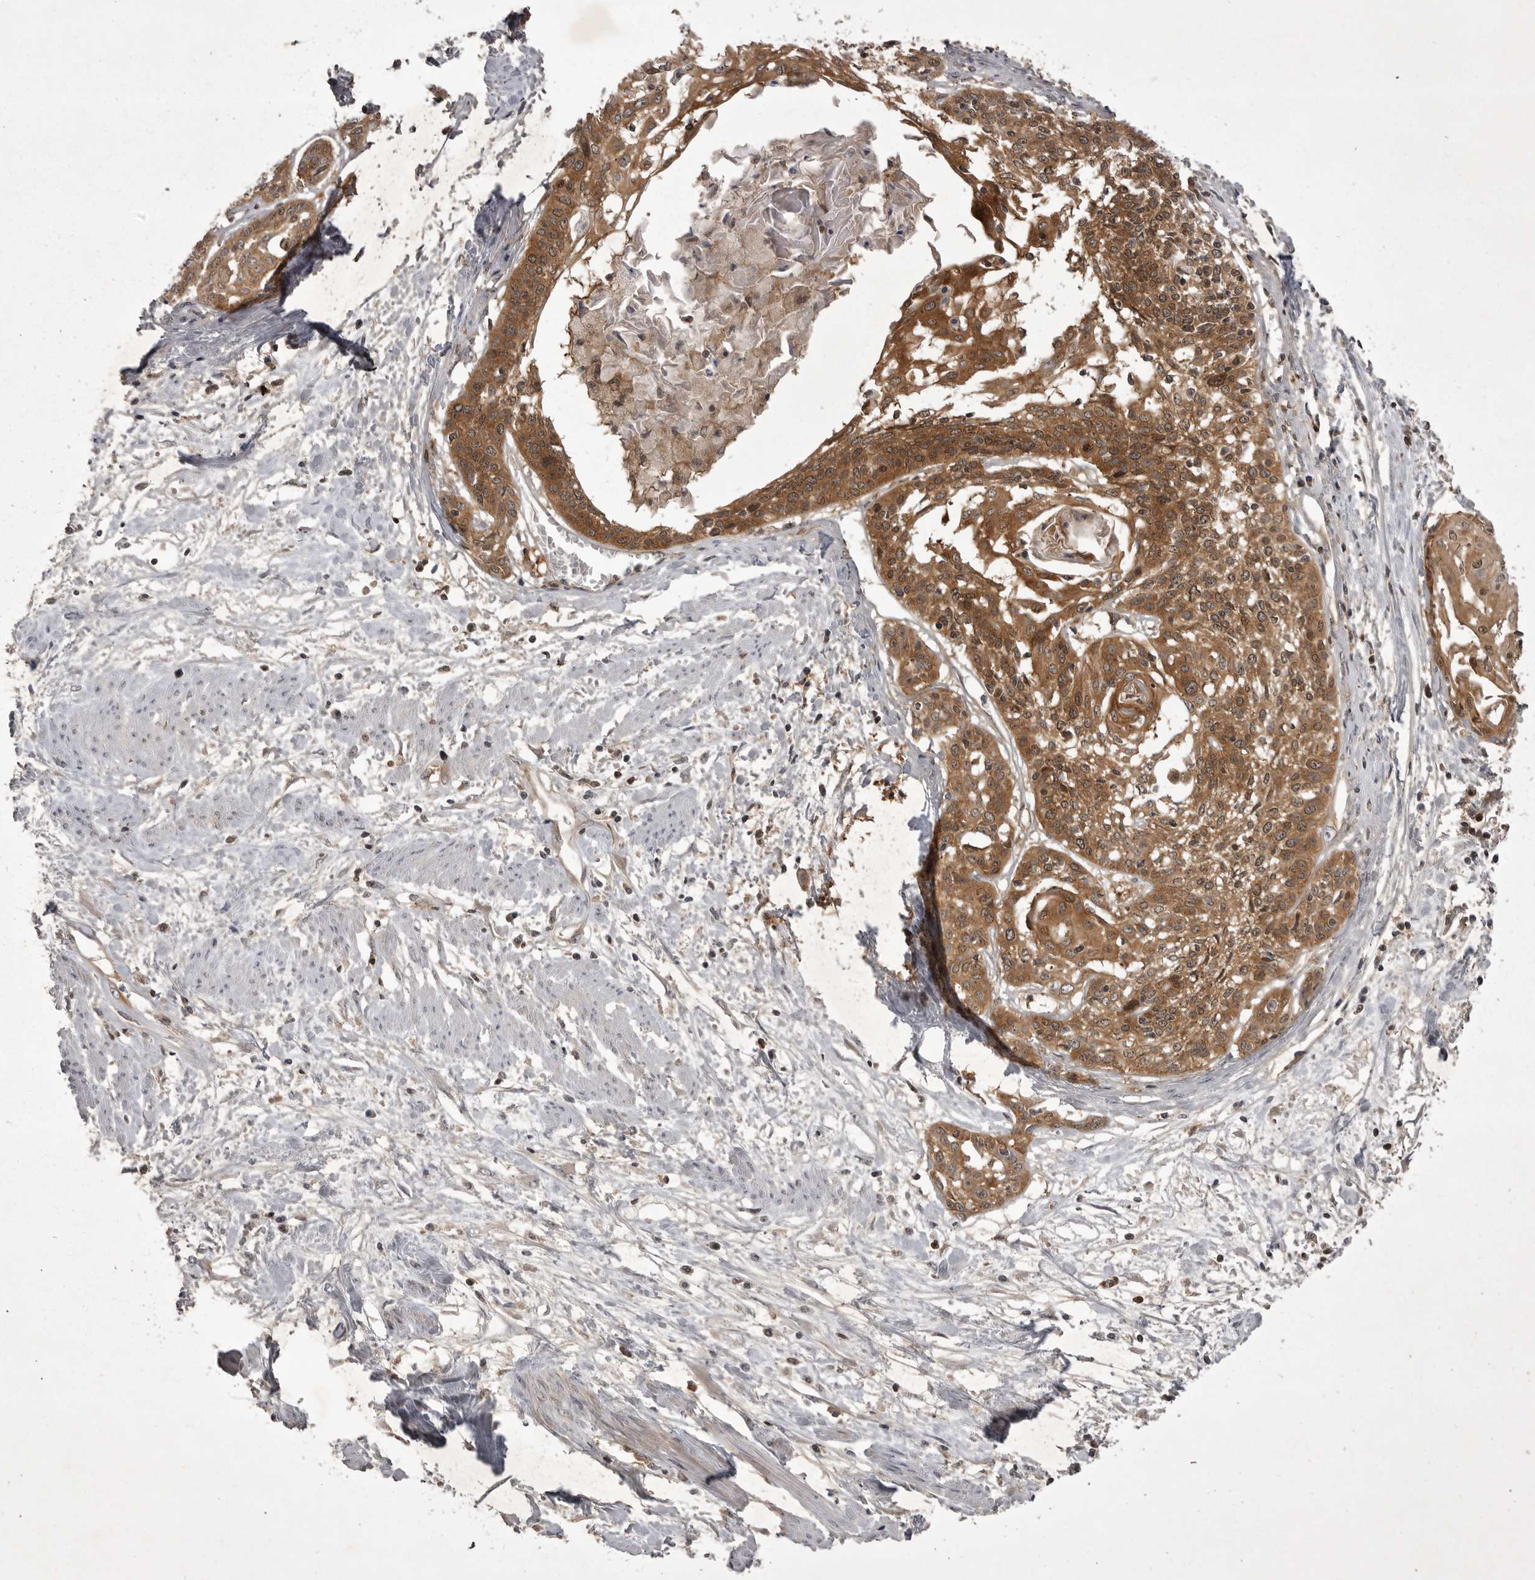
{"staining": {"intensity": "strong", "quantity": ">75%", "location": "cytoplasmic/membranous"}, "tissue": "cervical cancer", "cell_type": "Tumor cells", "image_type": "cancer", "snomed": [{"axis": "morphology", "description": "Squamous cell carcinoma, NOS"}, {"axis": "topography", "description": "Cervix"}], "caption": "Strong cytoplasmic/membranous positivity is seen in approximately >75% of tumor cells in cervical cancer.", "gene": "STK24", "patient": {"sex": "female", "age": 57}}